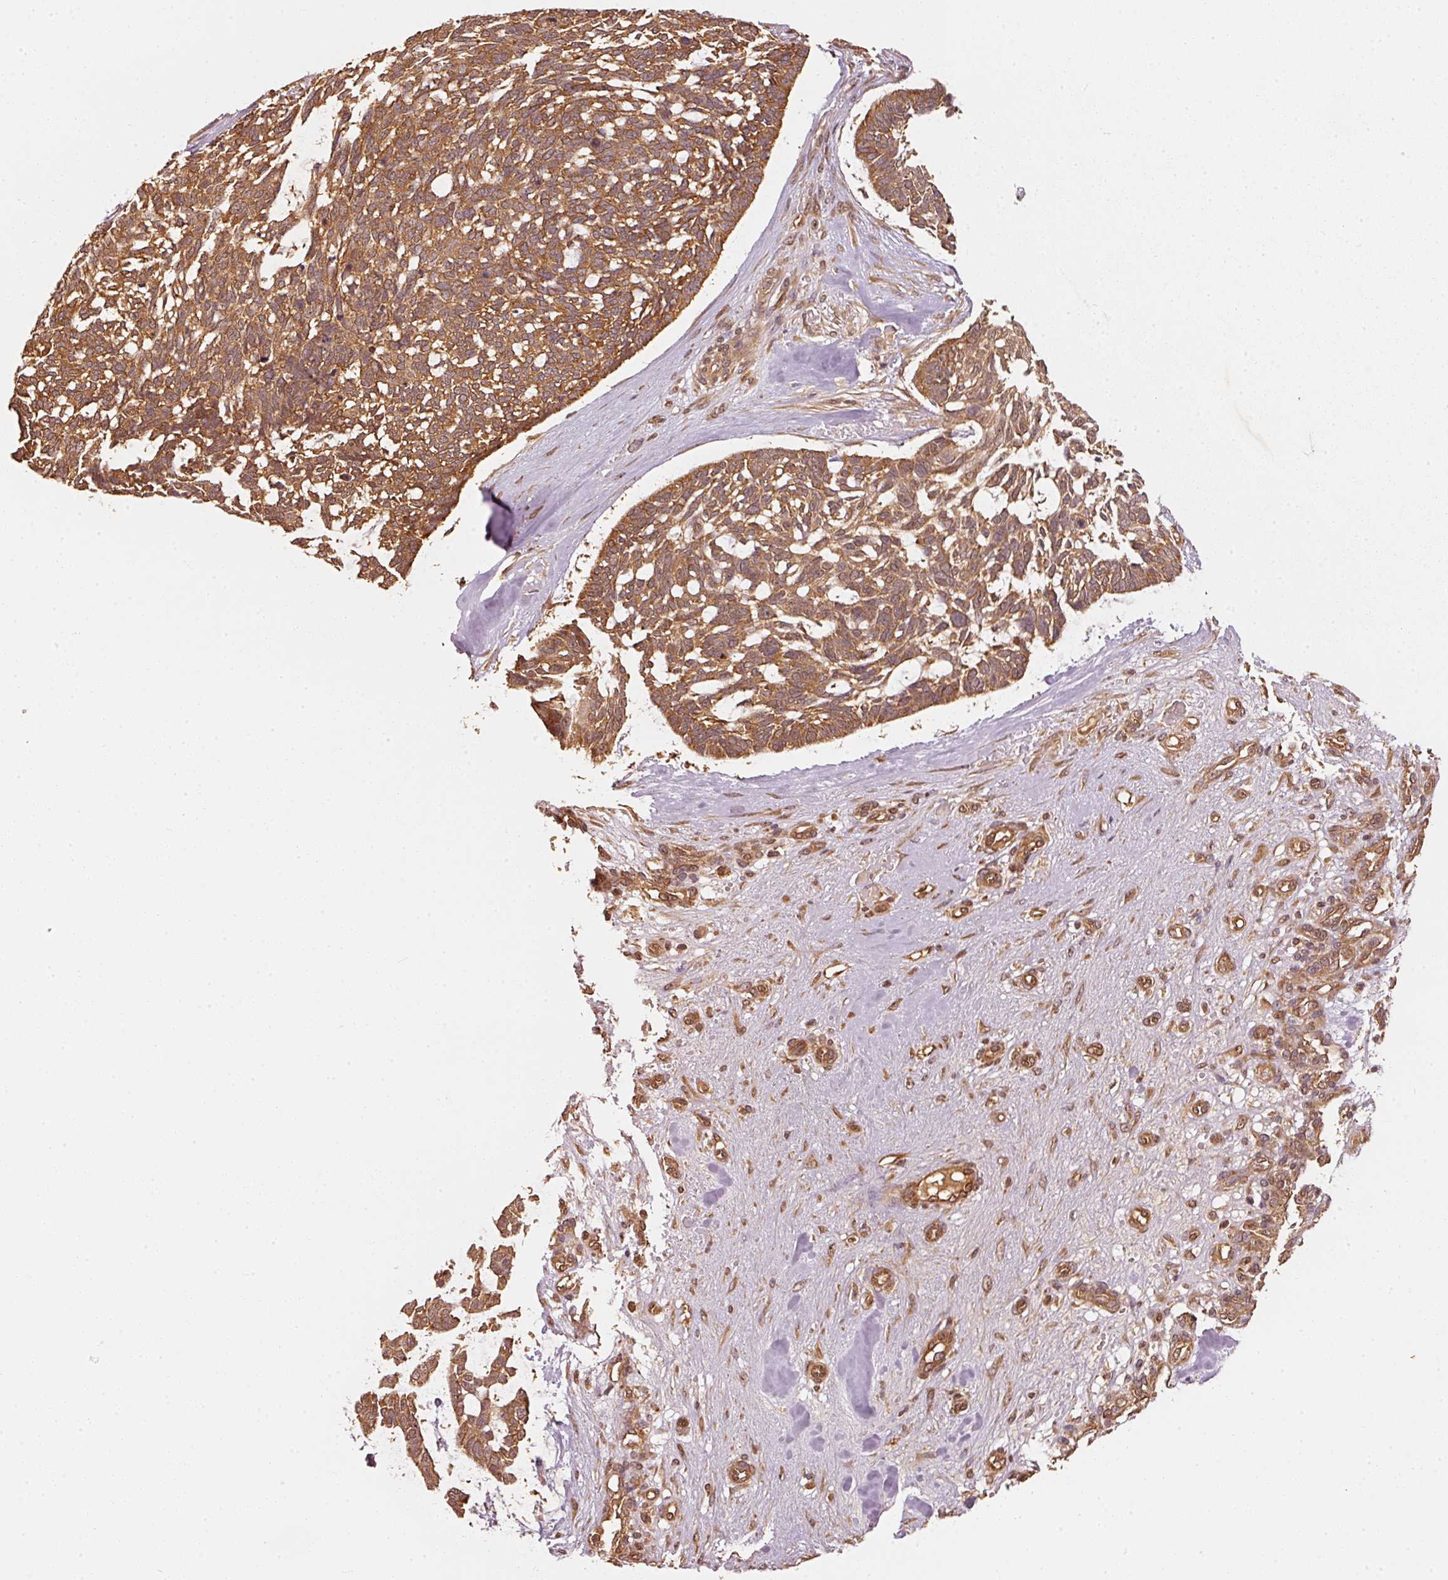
{"staining": {"intensity": "moderate", "quantity": ">75%", "location": "cytoplasmic/membranous"}, "tissue": "skin cancer", "cell_type": "Tumor cells", "image_type": "cancer", "snomed": [{"axis": "morphology", "description": "Basal cell carcinoma"}, {"axis": "topography", "description": "Skin"}], "caption": "Protein staining exhibits moderate cytoplasmic/membranous expression in about >75% of tumor cells in basal cell carcinoma (skin).", "gene": "STAU1", "patient": {"sex": "male", "age": 88}}